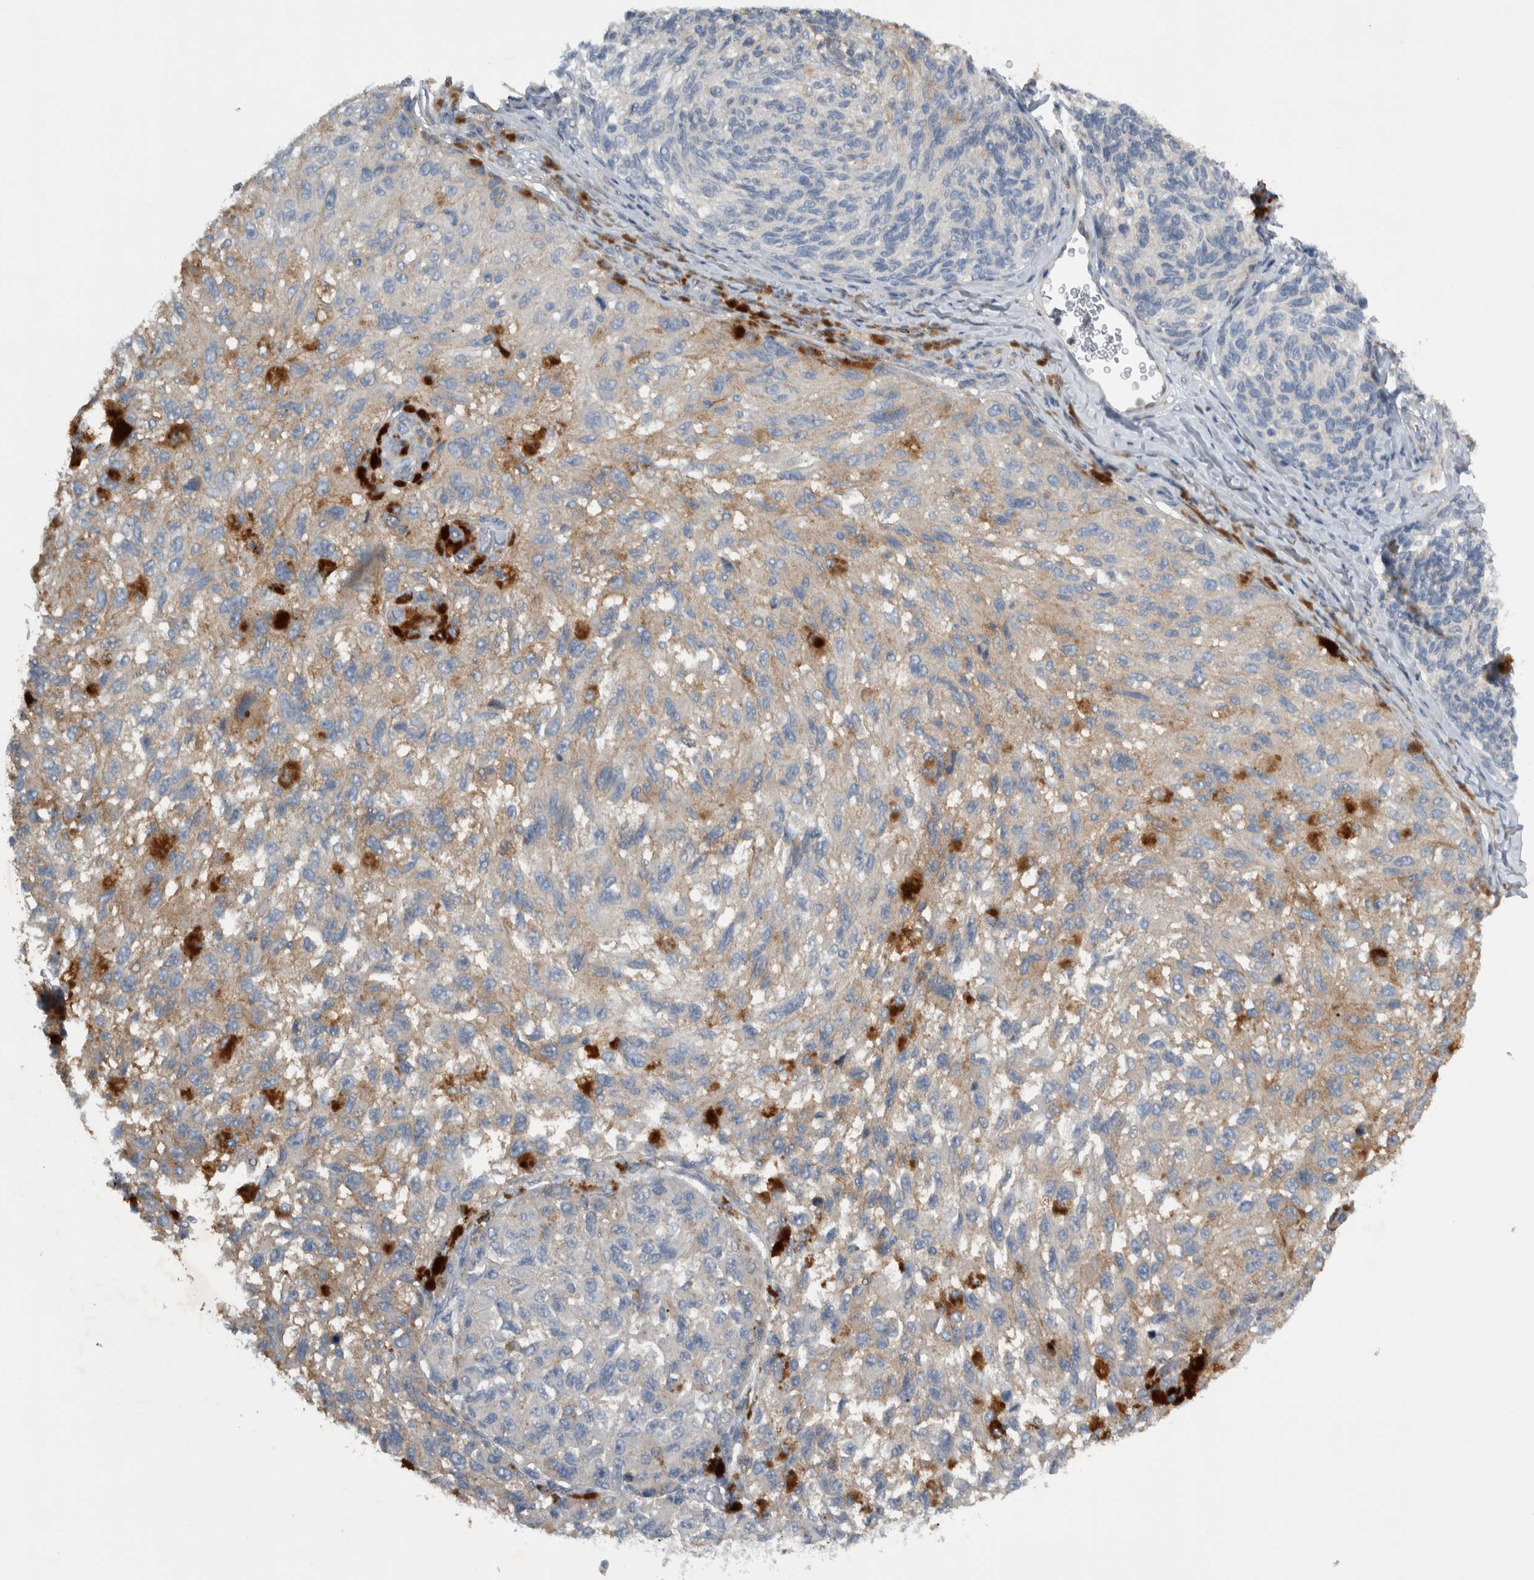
{"staining": {"intensity": "weak", "quantity": "25%-75%", "location": "cytoplasmic/membranous"}, "tissue": "melanoma", "cell_type": "Tumor cells", "image_type": "cancer", "snomed": [{"axis": "morphology", "description": "Malignant melanoma, NOS"}, {"axis": "topography", "description": "Skin"}], "caption": "Immunohistochemical staining of human melanoma reveals weak cytoplasmic/membranous protein positivity in about 25%-75% of tumor cells.", "gene": "NT5C2", "patient": {"sex": "female", "age": 73}}